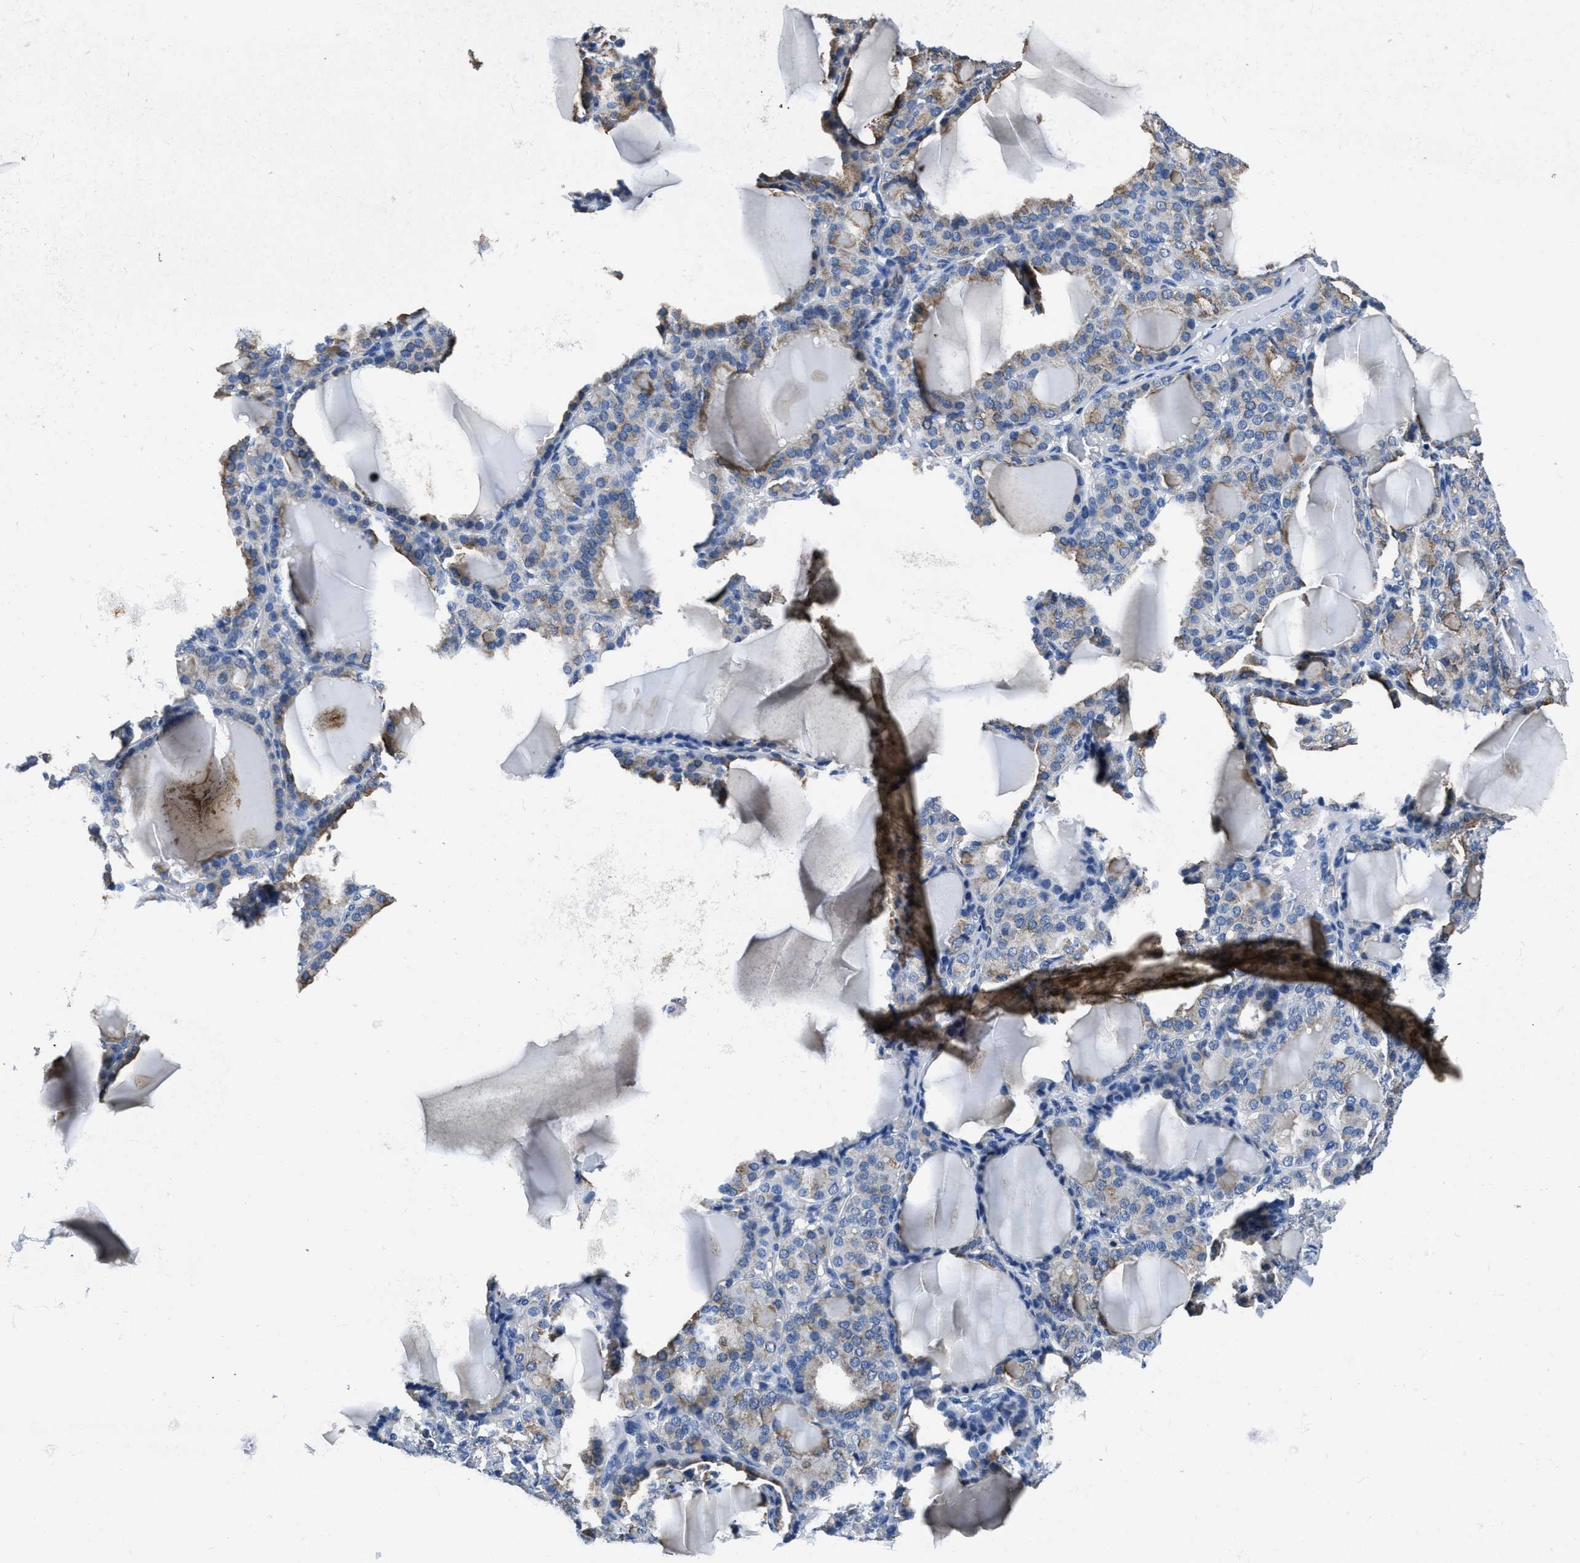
{"staining": {"intensity": "weak", "quantity": "25%-75%", "location": "cytoplasmic/membranous"}, "tissue": "thyroid gland", "cell_type": "Glandular cells", "image_type": "normal", "snomed": [{"axis": "morphology", "description": "Normal tissue, NOS"}, {"axis": "topography", "description": "Thyroid gland"}], "caption": "Protein staining by immunohistochemistry (IHC) reveals weak cytoplasmic/membranous positivity in approximately 25%-75% of glandular cells in normal thyroid gland. (brown staining indicates protein expression, while blue staining denotes nuclei).", "gene": "ITGA3", "patient": {"sex": "female", "age": 28}}